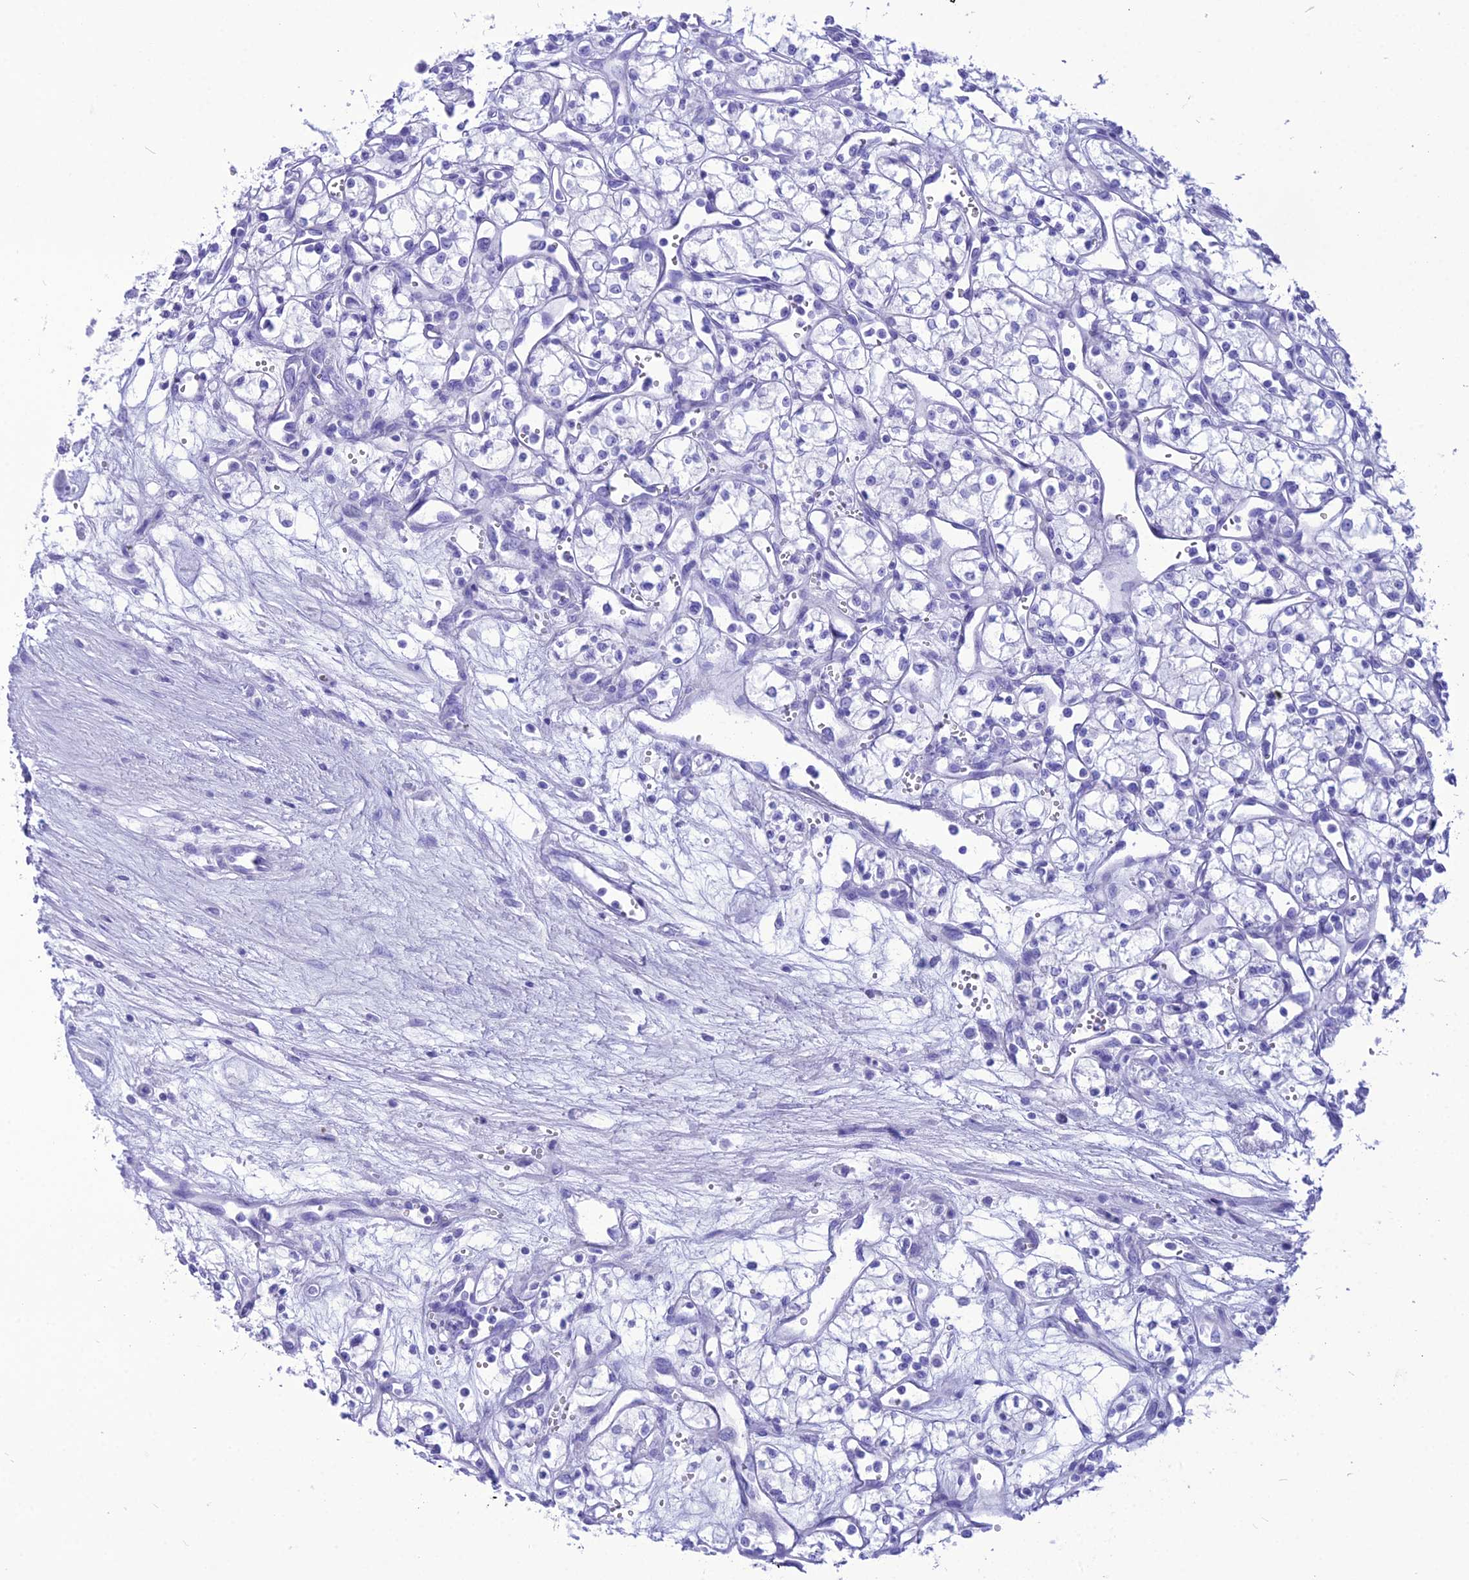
{"staining": {"intensity": "negative", "quantity": "none", "location": "none"}, "tissue": "renal cancer", "cell_type": "Tumor cells", "image_type": "cancer", "snomed": [{"axis": "morphology", "description": "Adenocarcinoma, NOS"}, {"axis": "topography", "description": "Kidney"}], "caption": "Renal cancer was stained to show a protein in brown. There is no significant positivity in tumor cells.", "gene": "PNMA5", "patient": {"sex": "male", "age": 59}}